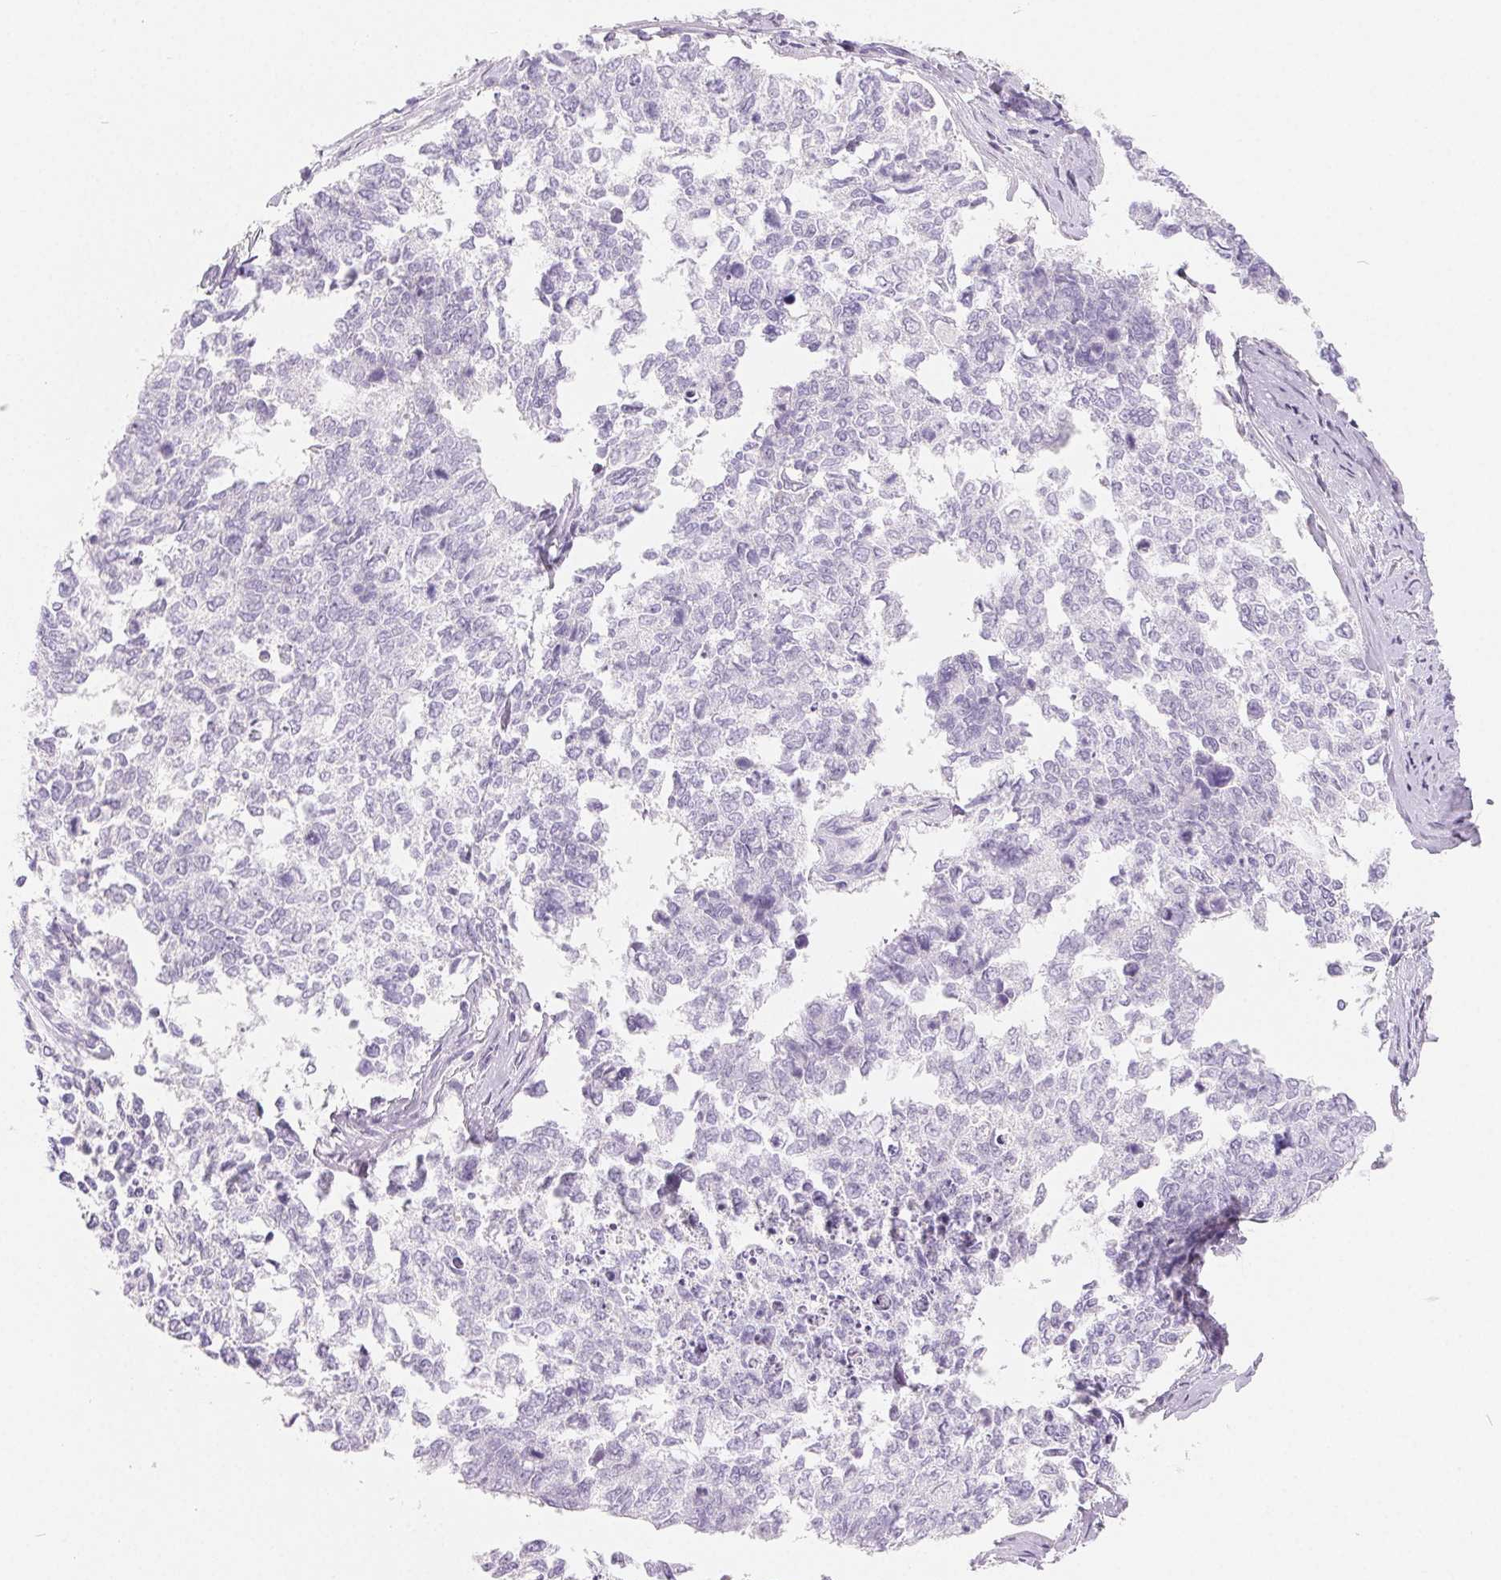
{"staining": {"intensity": "negative", "quantity": "none", "location": "none"}, "tissue": "cervical cancer", "cell_type": "Tumor cells", "image_type": "cancer", "snomed": [{"axis": "morphology", "description": "Adenocarcinoma, NOS"}, {"axis": "topography", "description": "Cervix"}], "caption": "Immunohistochemical staining of human cervical cancer (adenocarcinoma) shows no significant expression in tumor cells.", "gene": "SPACA5B", "patient": {"sex": "female", "age": 63}}